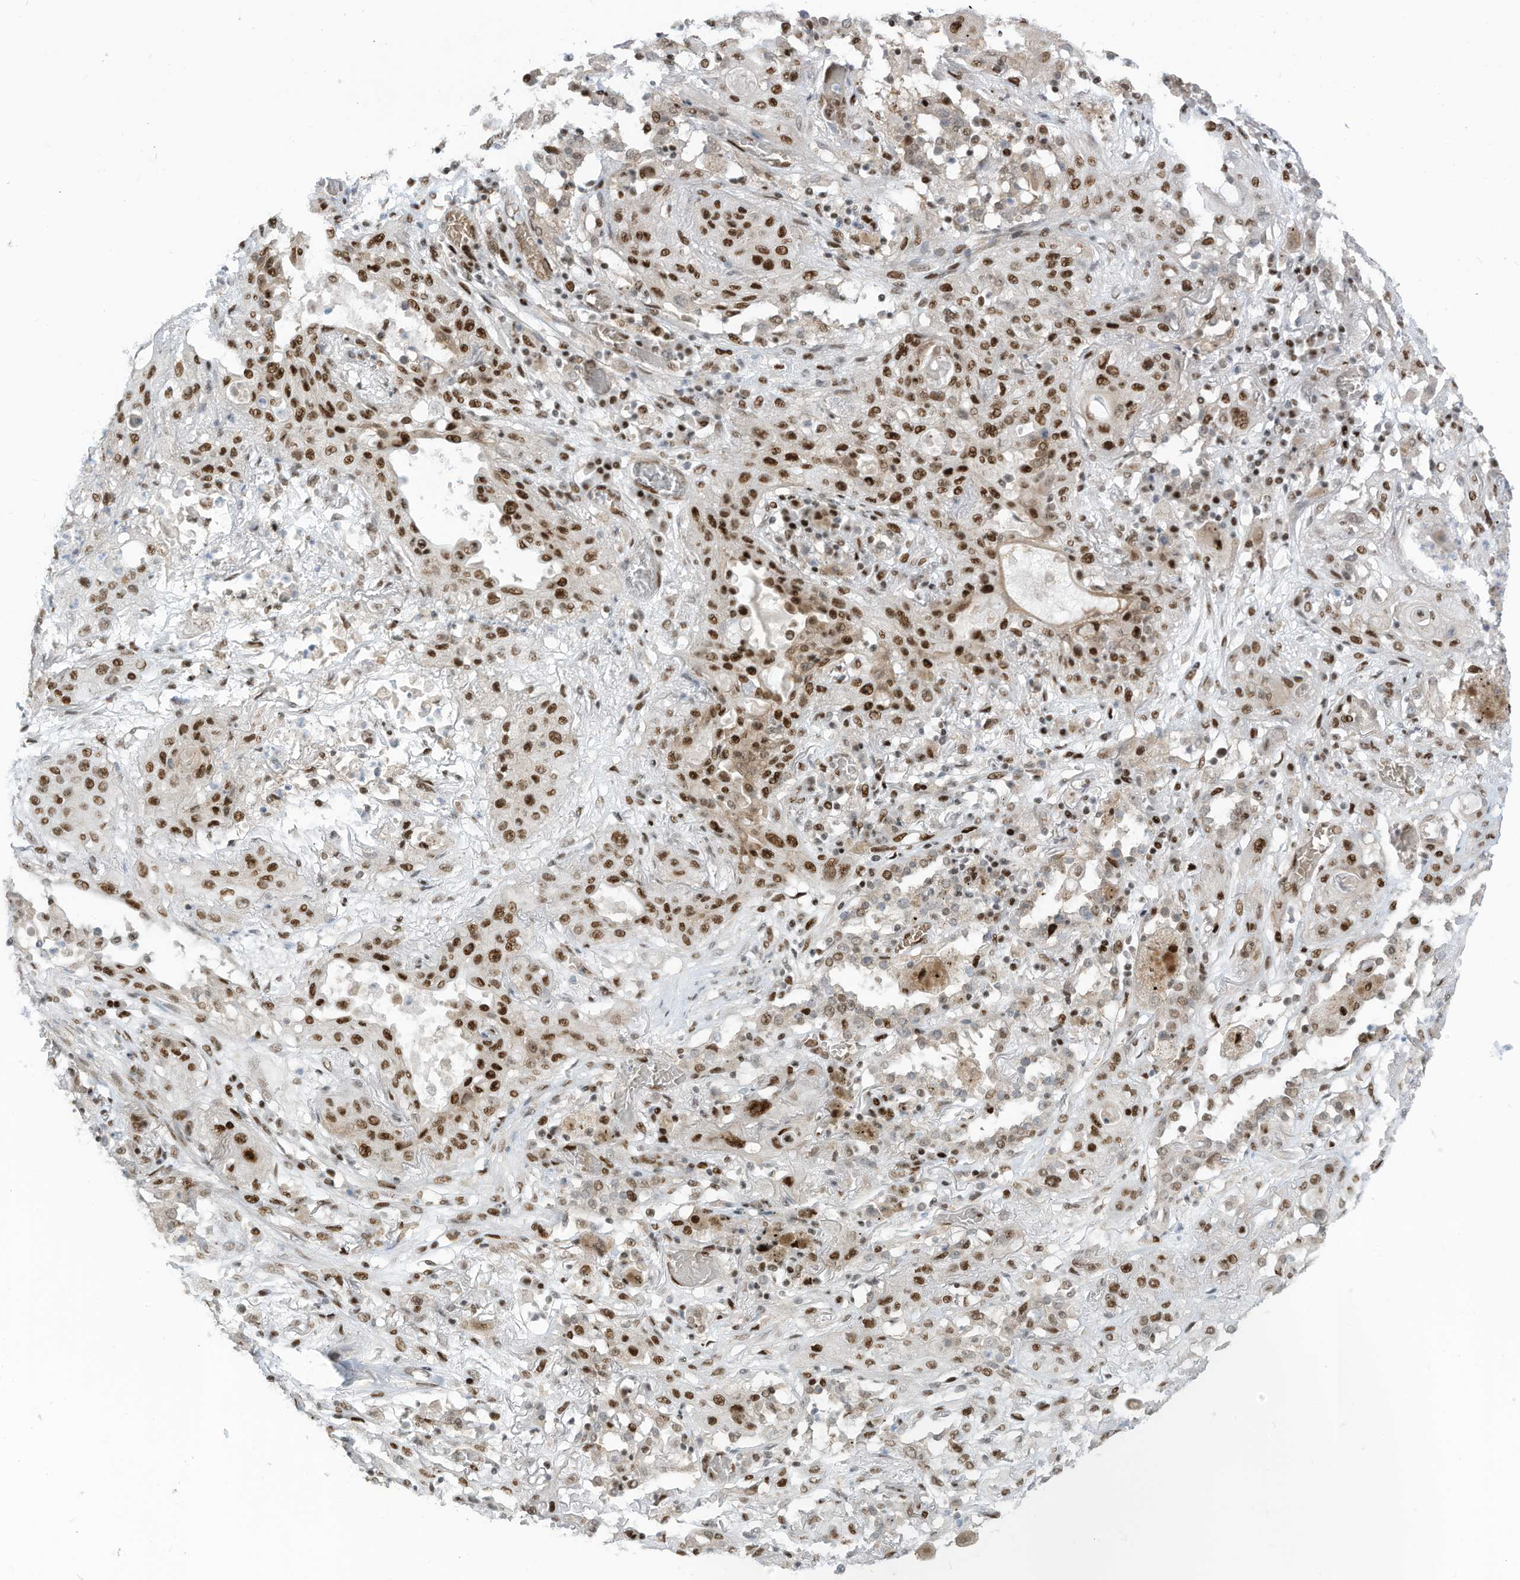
{"staining": {"intensity": "strong", "quantity": ">75%", "location": "nuclear"}, "tissue": "lung cancer", "cell_type": "Tumor cells", "image_type": "cancer", "snomed": [{"axis": "morphology", "description": "Squamous cell carcinoma, NOS"}, {"axis": "topography", "description": "Lung"}], "caption": "Immunohistochemical staining of lung cancer shows strong nuclear protein staining in about >75% of tumor cells.", "gene": "ZCWPW2", "patient": {"sex": "female", "age": 47}}